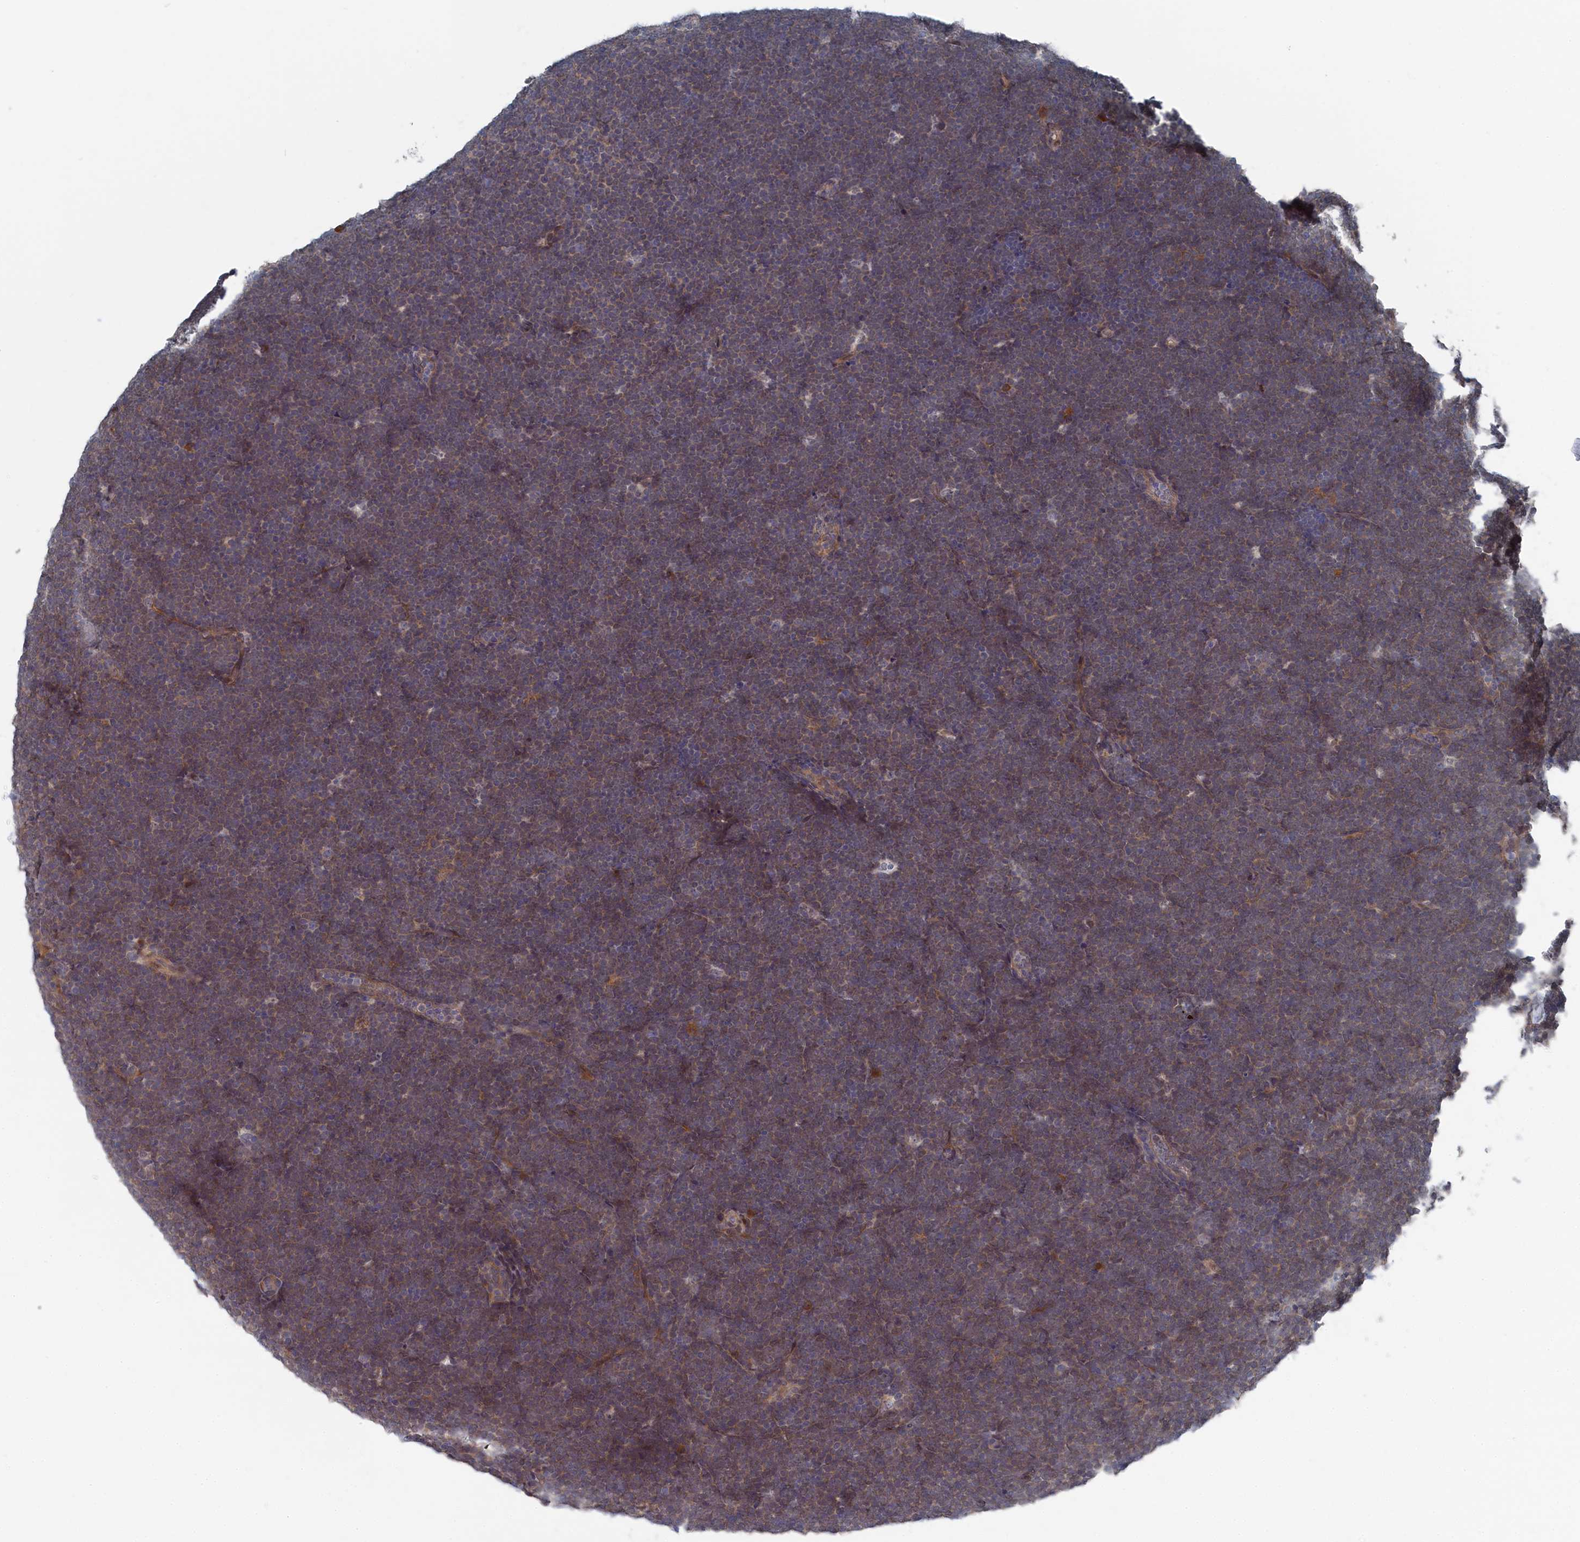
{"staining": {"intensity": "weak", "quantity": "25%-75%", "location": "cytoplasmic/membranous"}, "tissue": "lymphoma", "cell_type": "Tumor cells", "image_type": "cancer", "snomed": [{"axis": "morphology", "description": "Malignant lymphoma, non-Hodgkin's type, High grade"}, {"axis": "topography", "description": "Lymph node"}], "caption": "Protein staining by IHC shows weak cytoplasmic/membranous positivity in about 25%-75% of tumor cells in malignant lymphoma, non-Hodgkin's type (high-grade).", "gene": "IRGQ", "patient": {"sex": "male", "age": 13}}